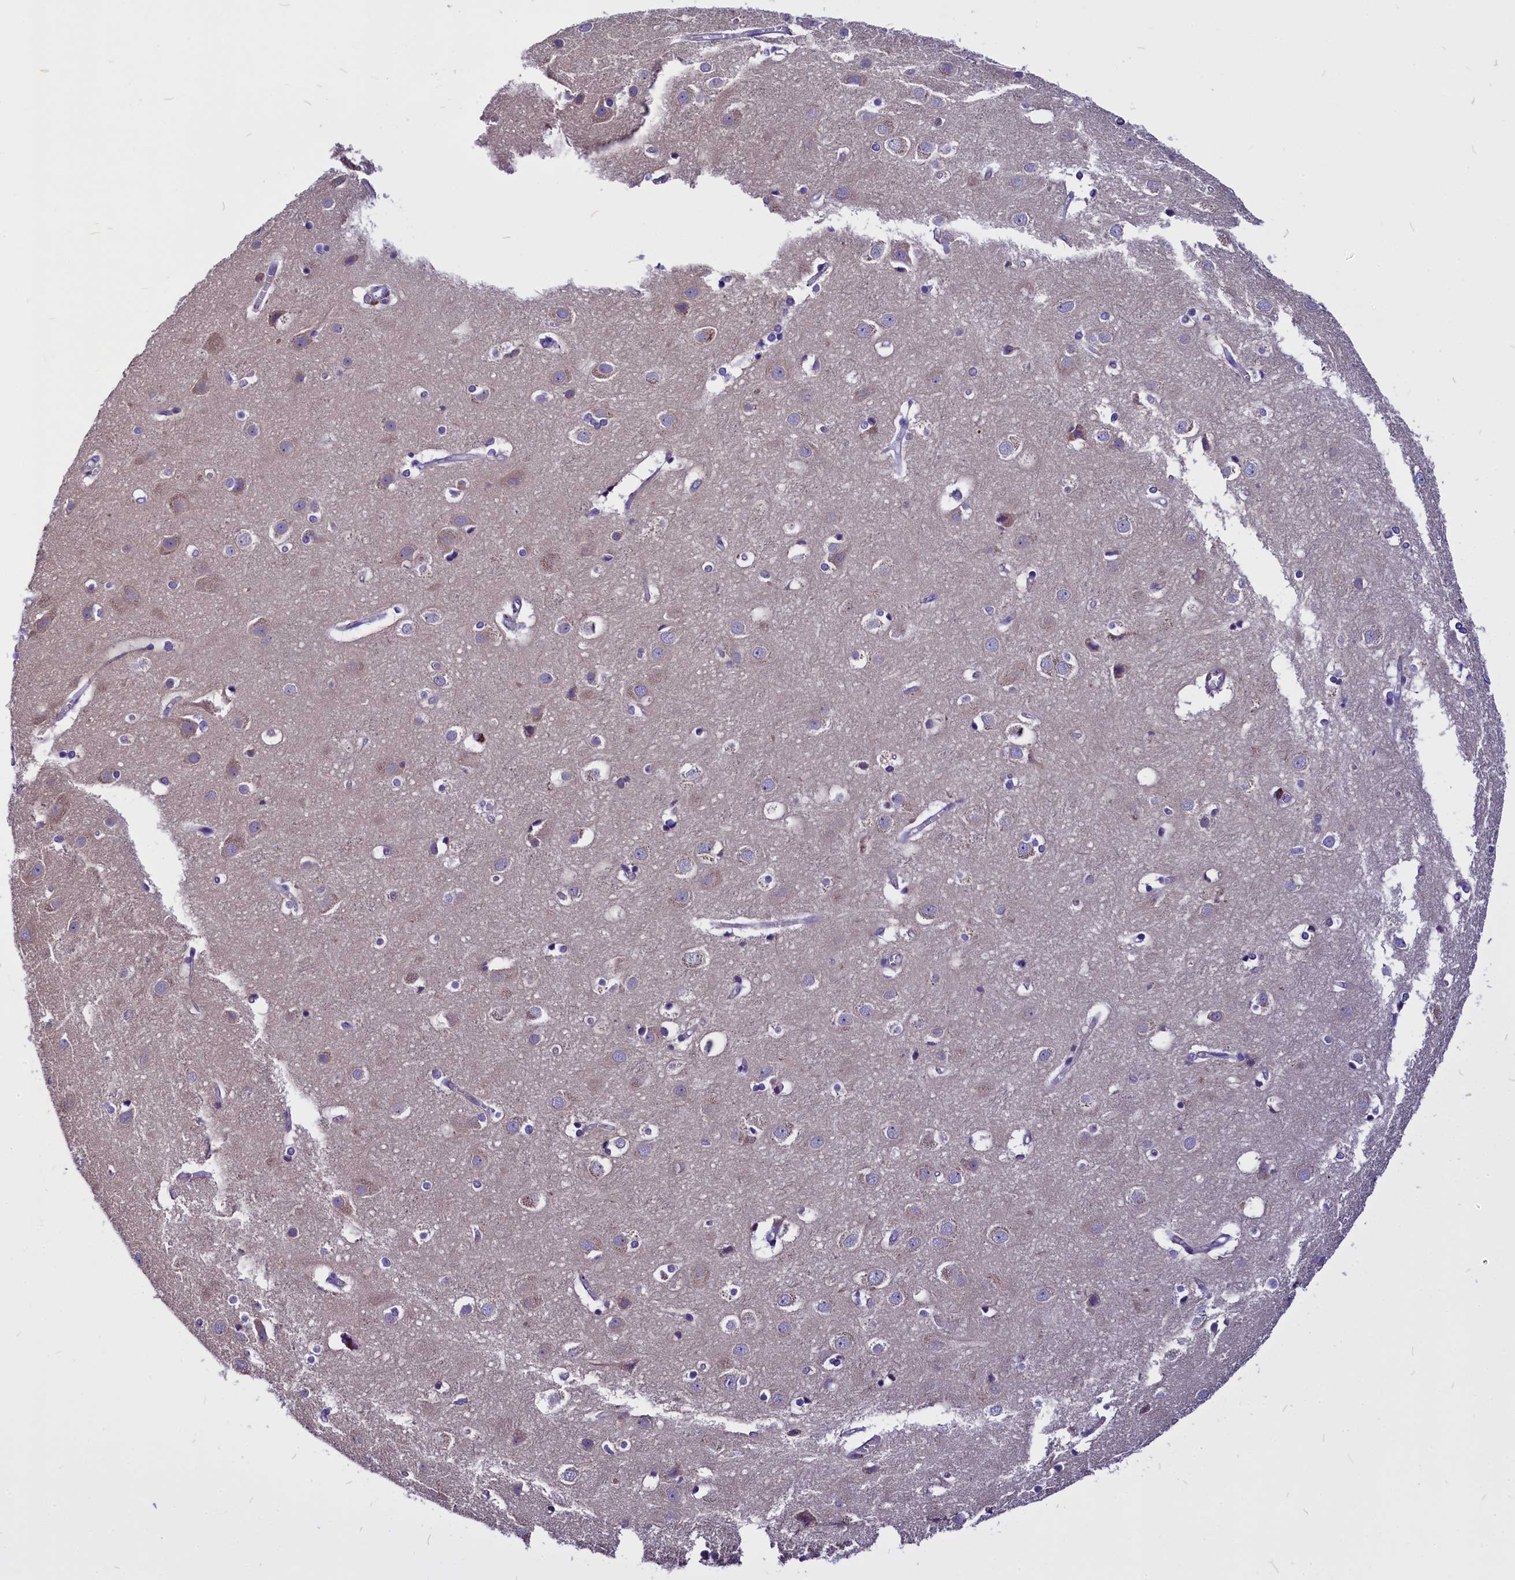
{"staining": {"intensity": "negative", "quantity": "none", "location": "none"}, "tissue": "cerebral cortex", "cell_type": "Endothelial cells", "image_type": "normal", "snomed": [{"axis": "morphology", "description": "Normal tissue, NOS"}, {"axis": "topography", "description": "Cerebral cortex"}], "caption": "This is an IHC micrograph of normal human cerebral cortex. There is no positivity in endothelial cells.", "gene": "CEP170", "patient": {"sex": "male", "age": 54}}